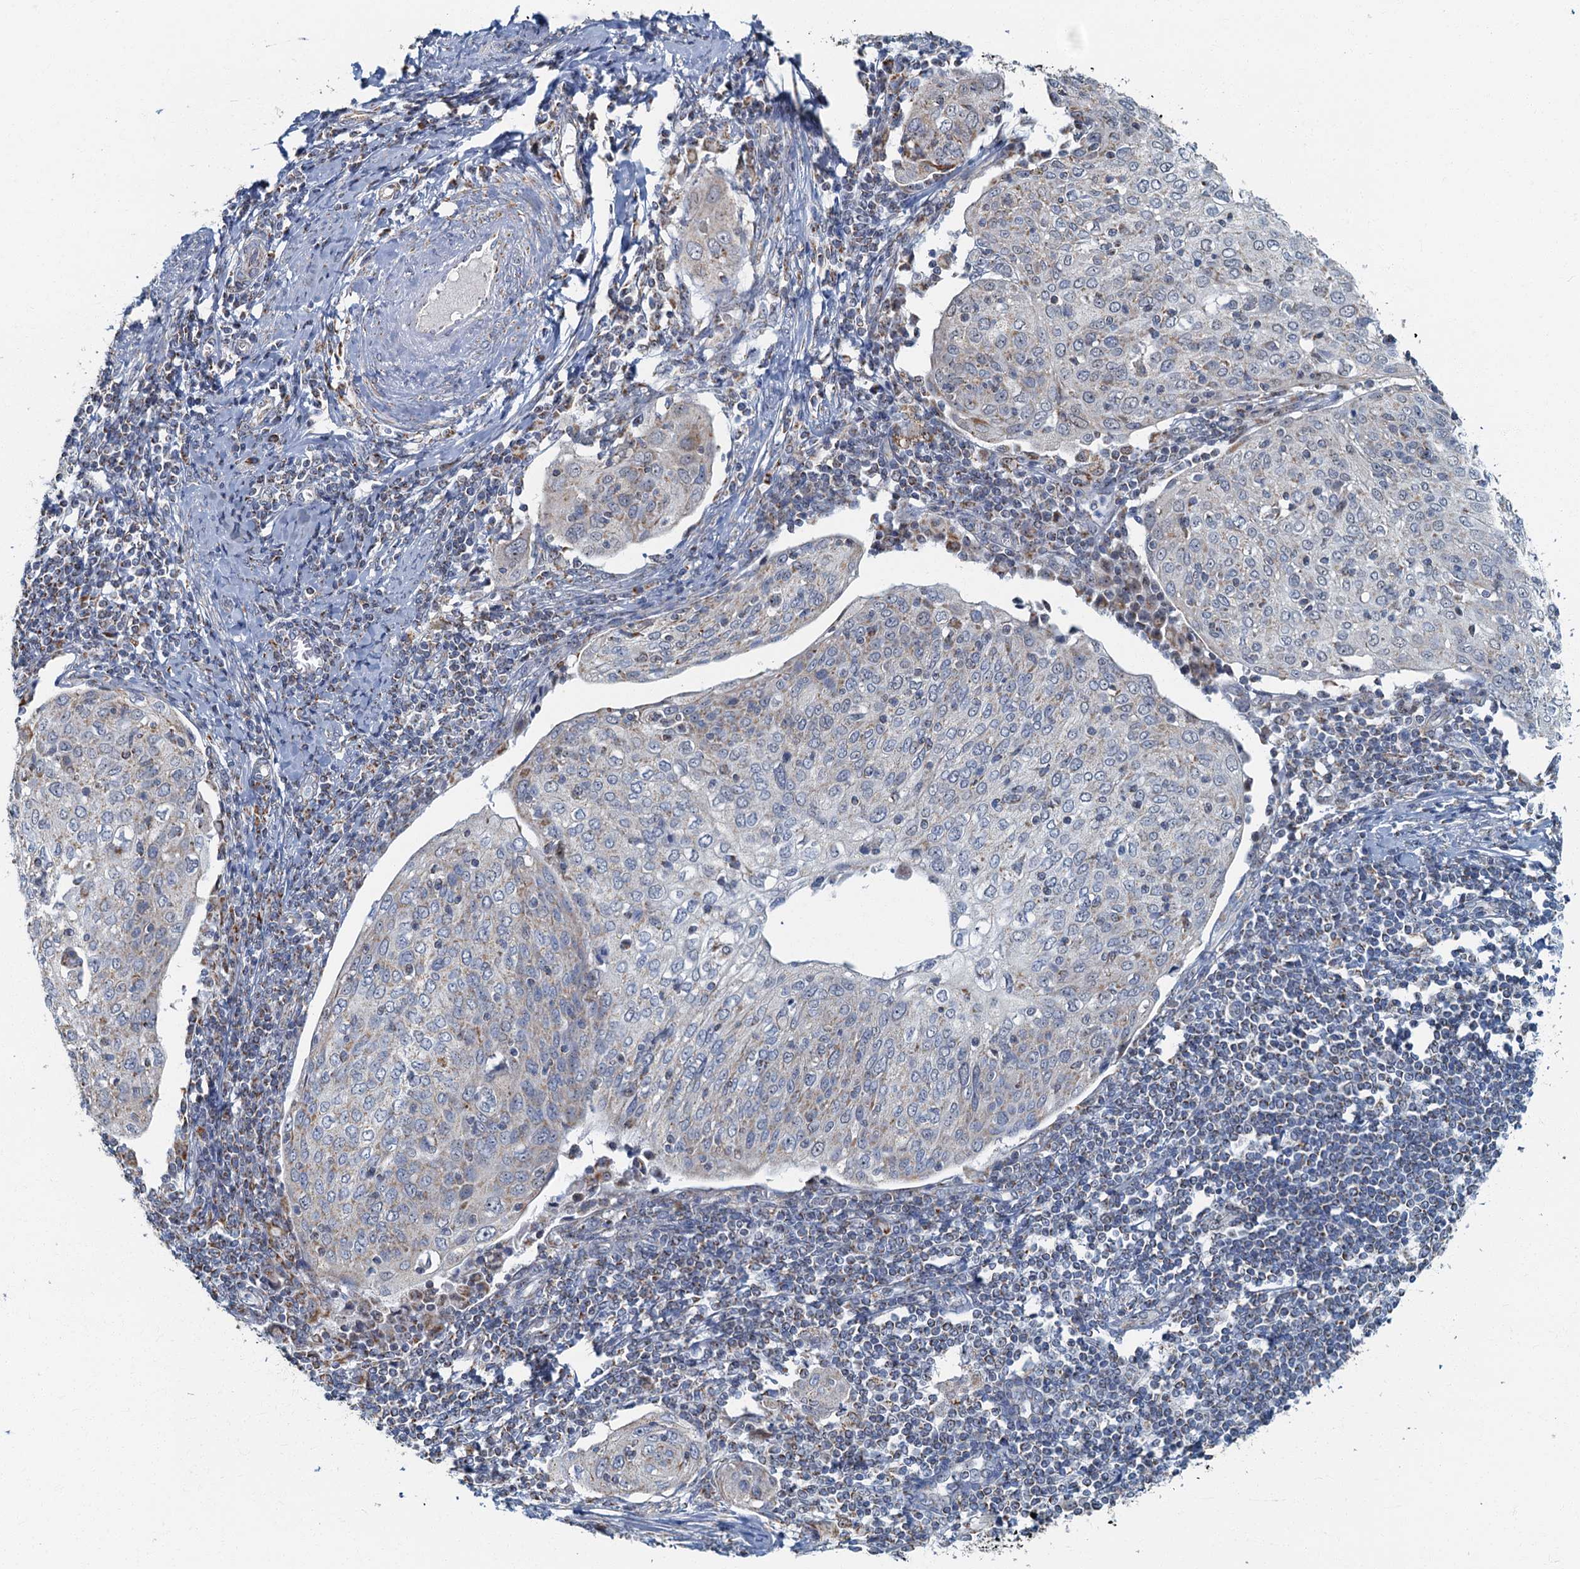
{"staining": {"intensity": "weak", "quantity": "<25%", "location": "cytoplasmic/membranous"}, "tissue": "cervical cancer", "cell_type": "Tumor cells", "image_type": "cancer", "snomed": [{"axis": "morphology", "description": "Squamous cell carcinoma, NOS"}, {"axis": "topography", "description": "Cervix"}], "caption": "There is no significant positivity in tumor cells of cervical squamous cell carcinoma. (Stains: DAB IHC with hematoxylin counter stain, Microscopy: brightfield microscopy at high magnification).", "gene": "RAD9B", "patient": {"sex": "female", "age": 67}}